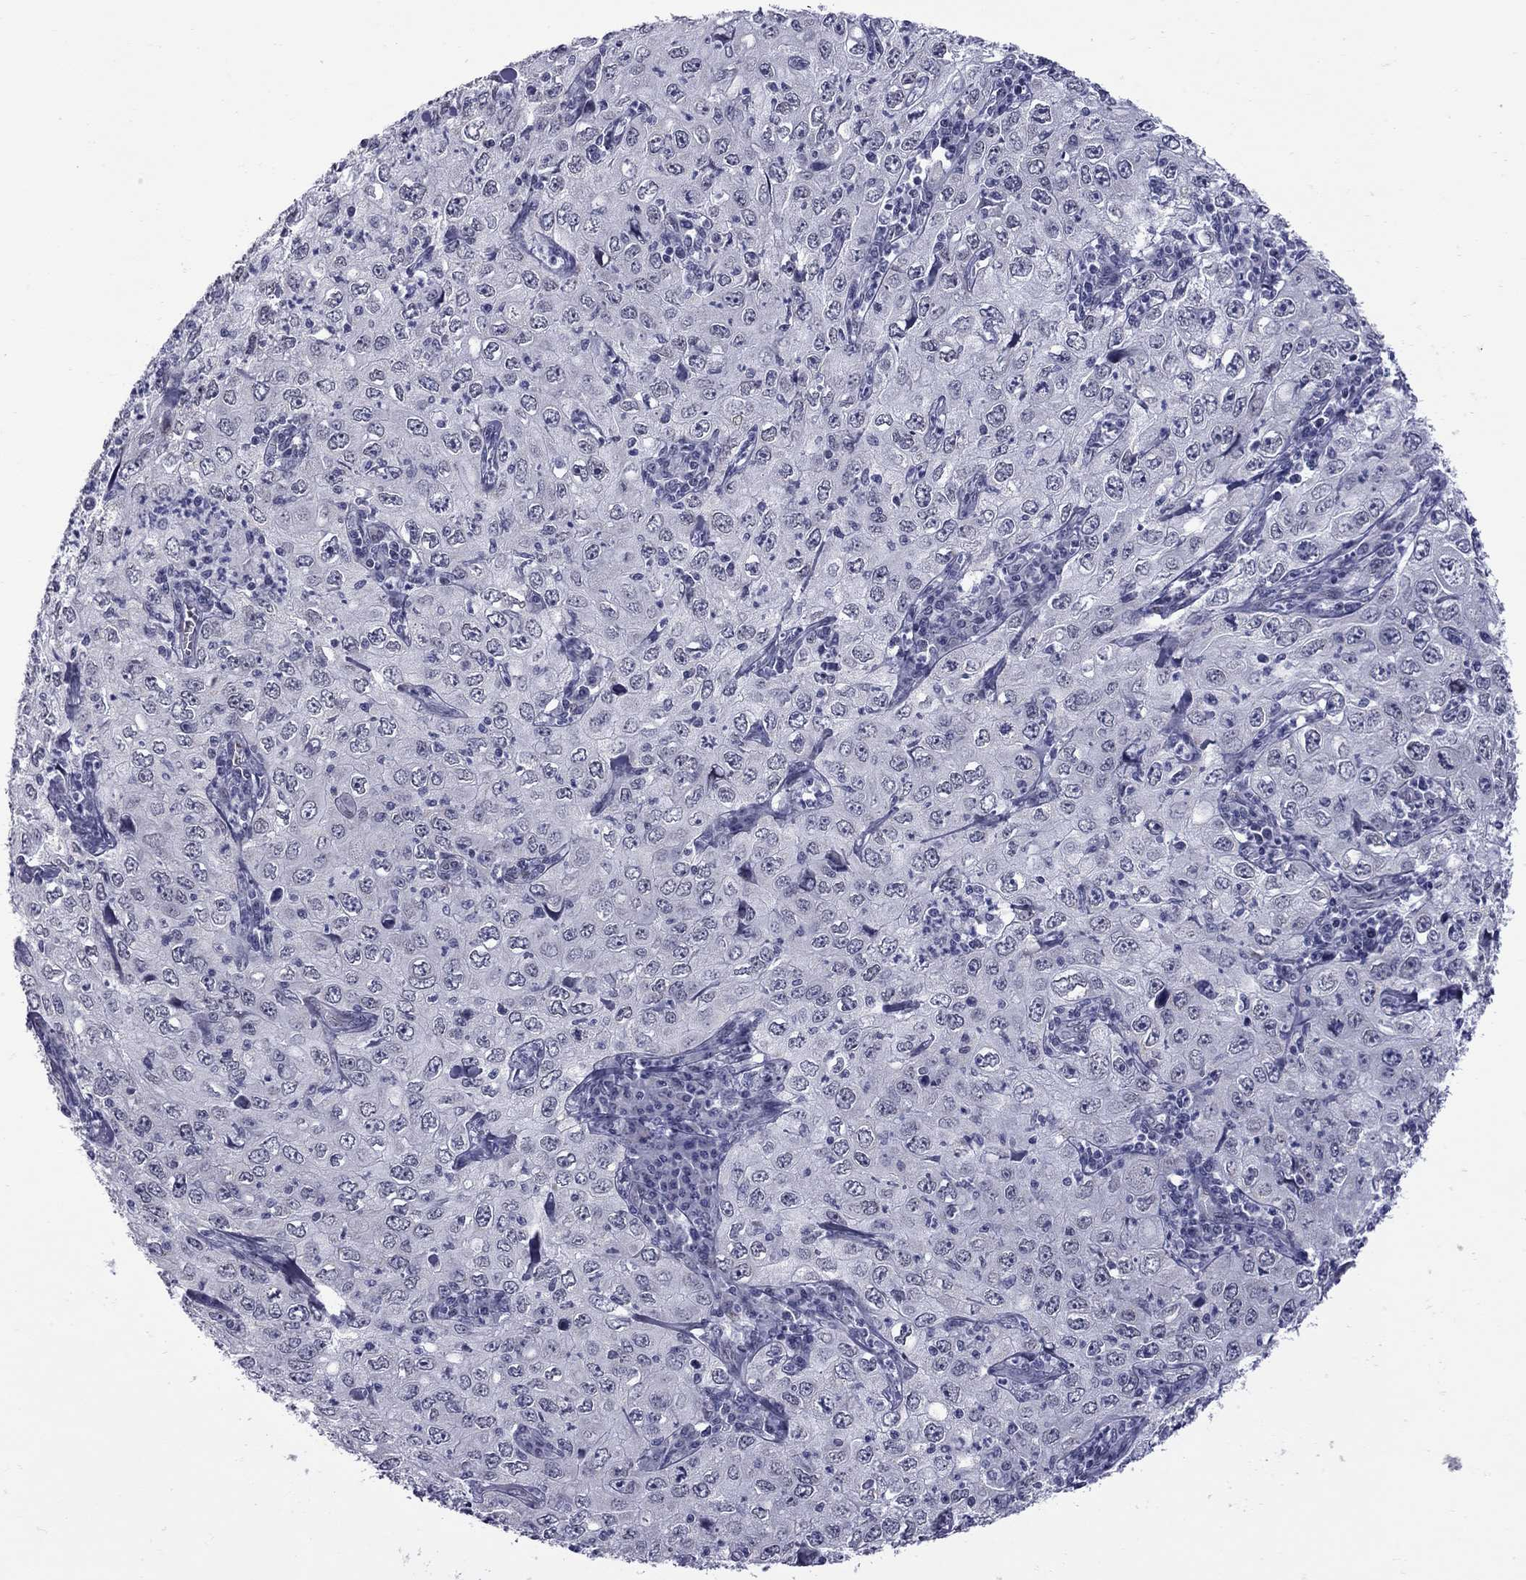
{"staining": {"intensity": "negative", "quantity": "none", "location": "none"}, "tissue": "cervical cancer", "cell_type": "Tumor cells", "image_type": "cancer", "snomed": [{"axis": "morphology", "description": "Squamous cell carcinoma, NOS"}, {"axis": "topography", "description": "Cervix"}], "caption": "A high-resolution image shows immunohistochemistry (IHC) staining of cervical cancer (squamous cell carcinoma), which displays no significant expression in tumor cells.", "gene": "CLTCL1", "patient": {"sex": "female", "age": 24}}